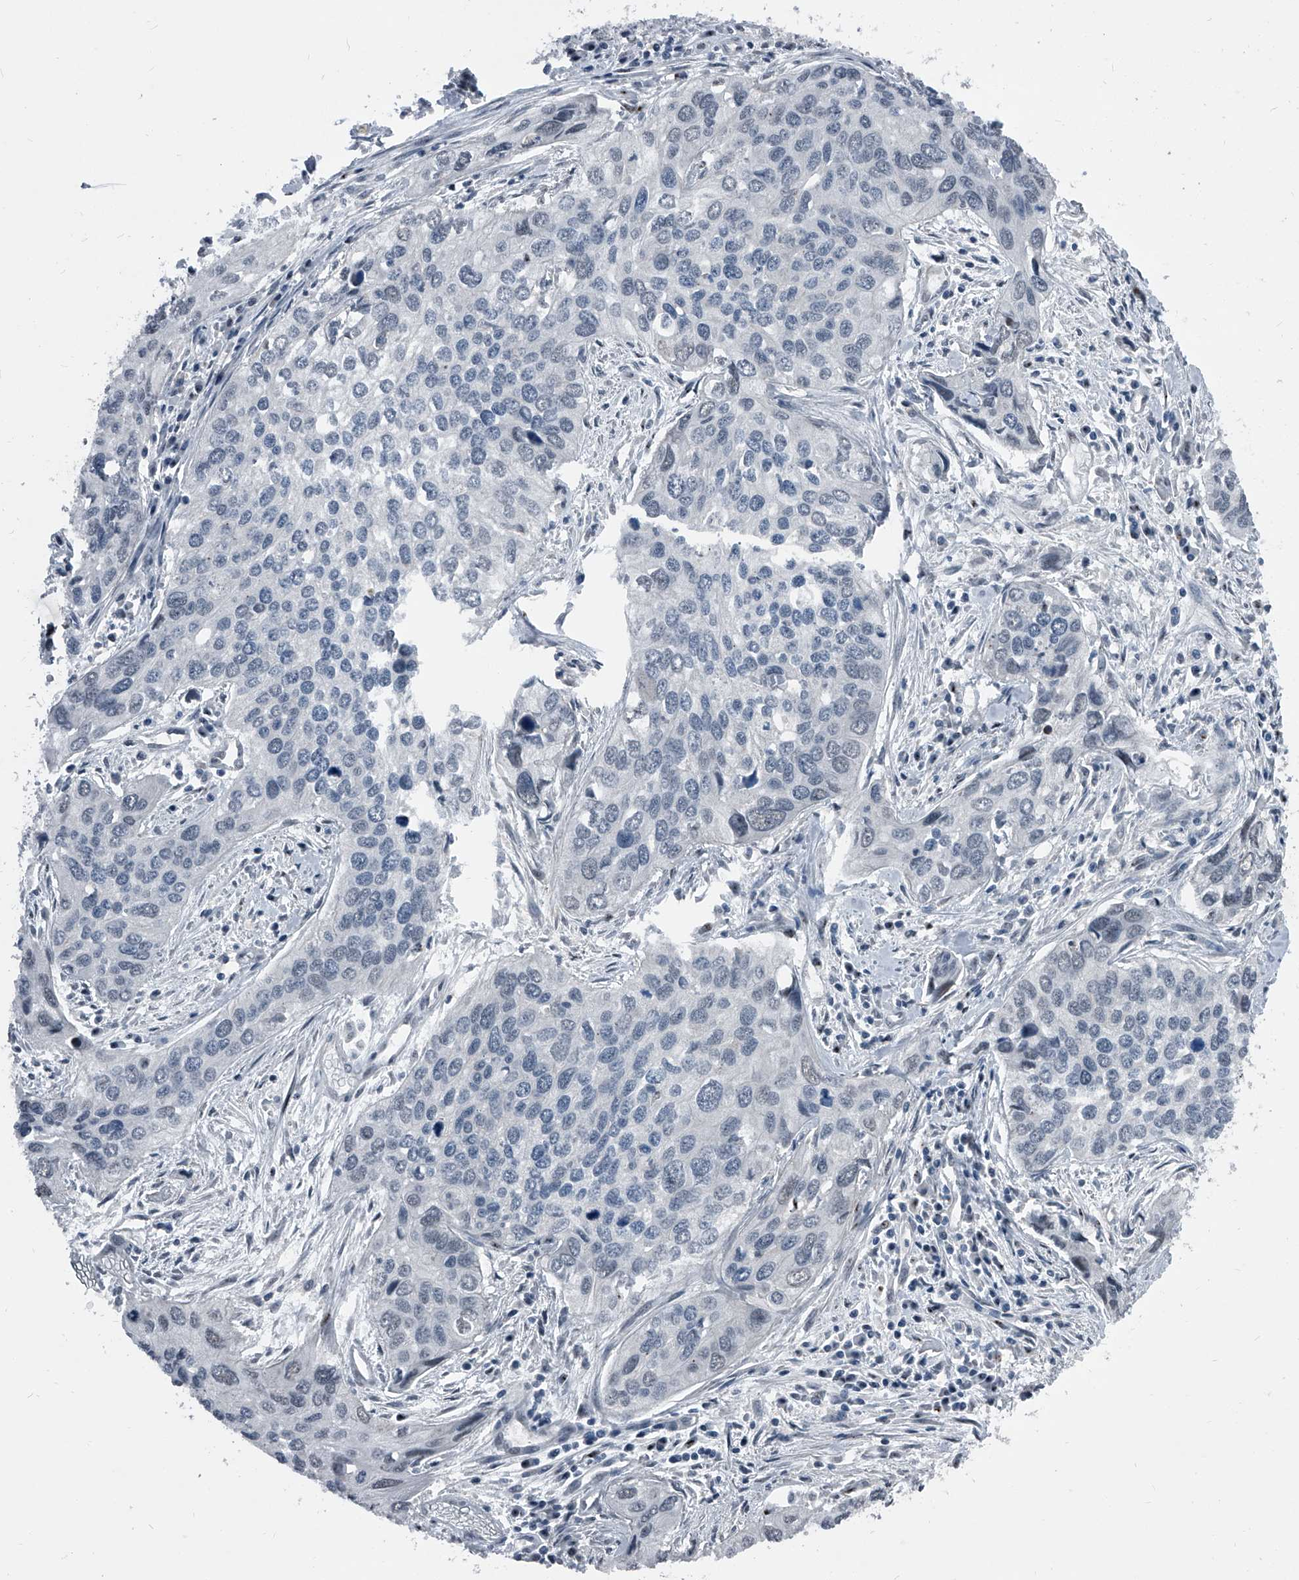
{"staining": {"intensity": "negative", "quantity": "none", "location": "none"}, "tissue": "cervical cancer", "cell_type": "Tumor cells", "image_type": "cancer", "snomed": [{"axis": "morphology", "description": "Squamous cell carcinoma, NOS"}, {"axis": "topography", "description": "Cervix"}], "caption": "Human cervical cancer stained for a protein using immunohistochemistry exhibits no positivity in tumor cells.", "gene": "MEN1", "patient": {"sex": "female", "age": 55}}